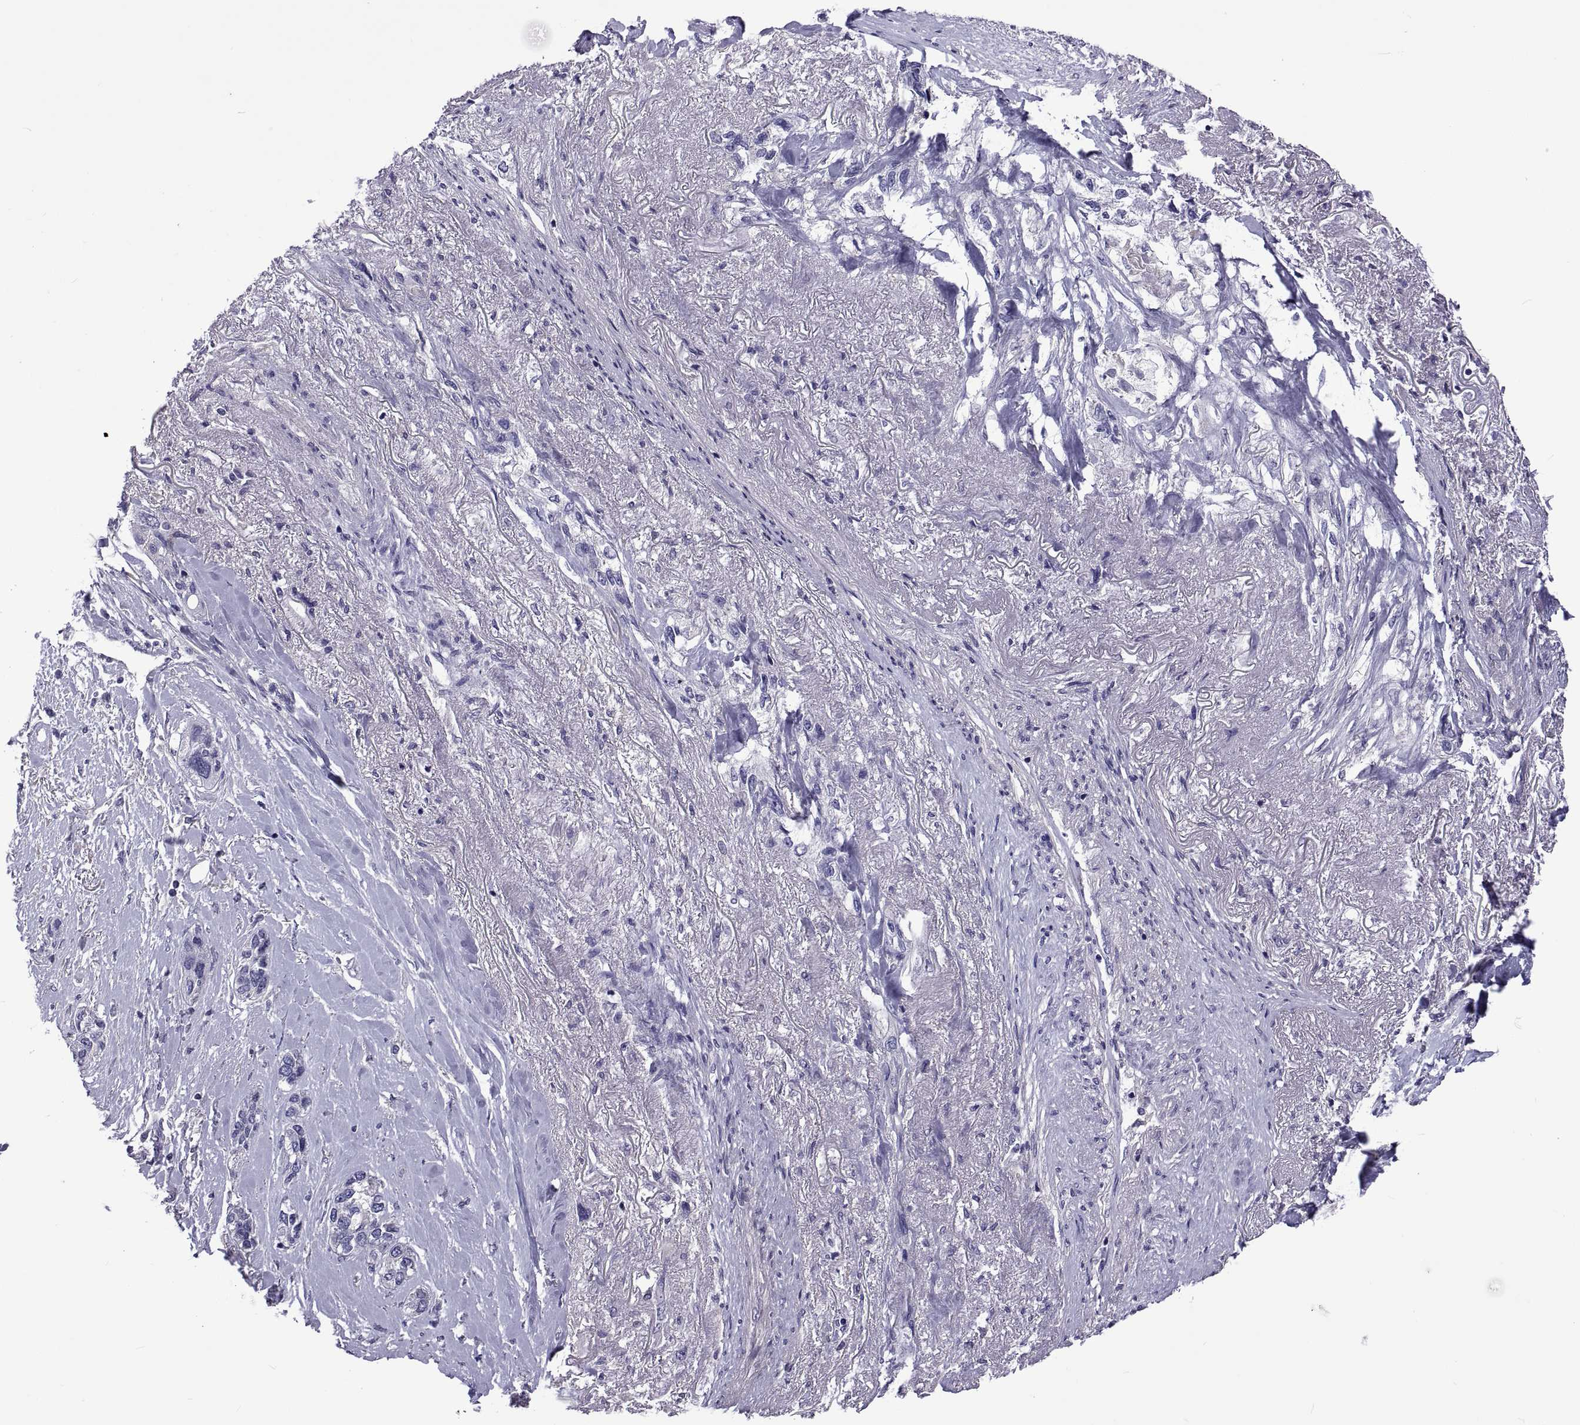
{"staining": {"intensity": "negative", "quantity": "none", "location": "none"}, "tissue": "lung cancer", "cell_type": "Tumor cells", "image_type": "cancer", "snomed": [{"axis": "morphology", "description": "Squamous cell carcinoma, NOS"}, {"axis": "topography", "description": "Lung"}], "caption": "Protein analysis of lung squamous cell carcinoma demonstrates no significant positivity in tumor cells.", "gene": "TMC3", "patient": {"sex": "female", "age": 70}}